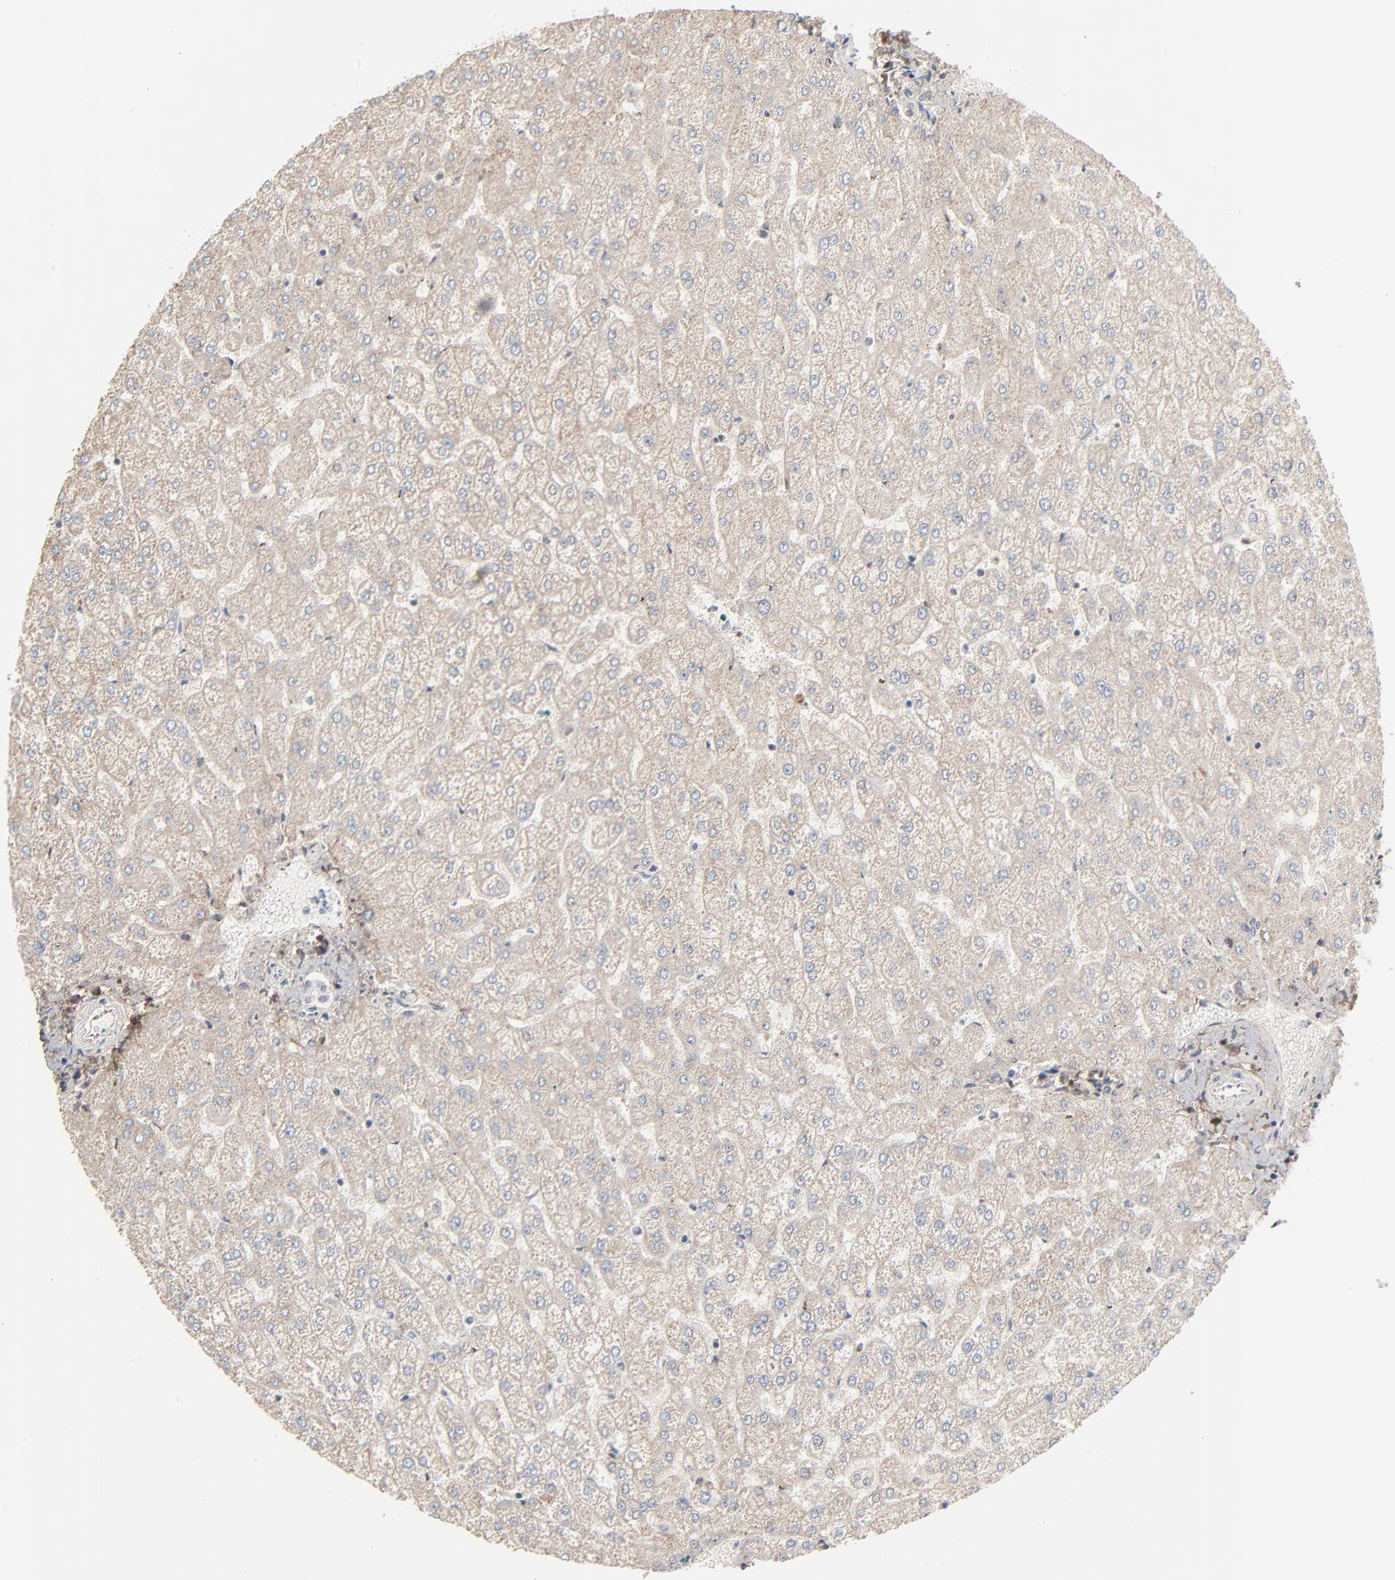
{"staining": {"intensity": "negative", "quantity": "none", "location": "none"}, "tissue": "liver", "cell_type": "Cholangiocytes", "image_type": "normal", "snomed": [{"axis": "morphology", "description": "Normal tissue, NOS"}, {"axis": "topography", "description": "Liver"}], "caption": "Micrograph shows no significant protein positivity in cholangiocytes of benign liver.", "gene": "BGN", "patient": {"sex": "female", "age": 32}}